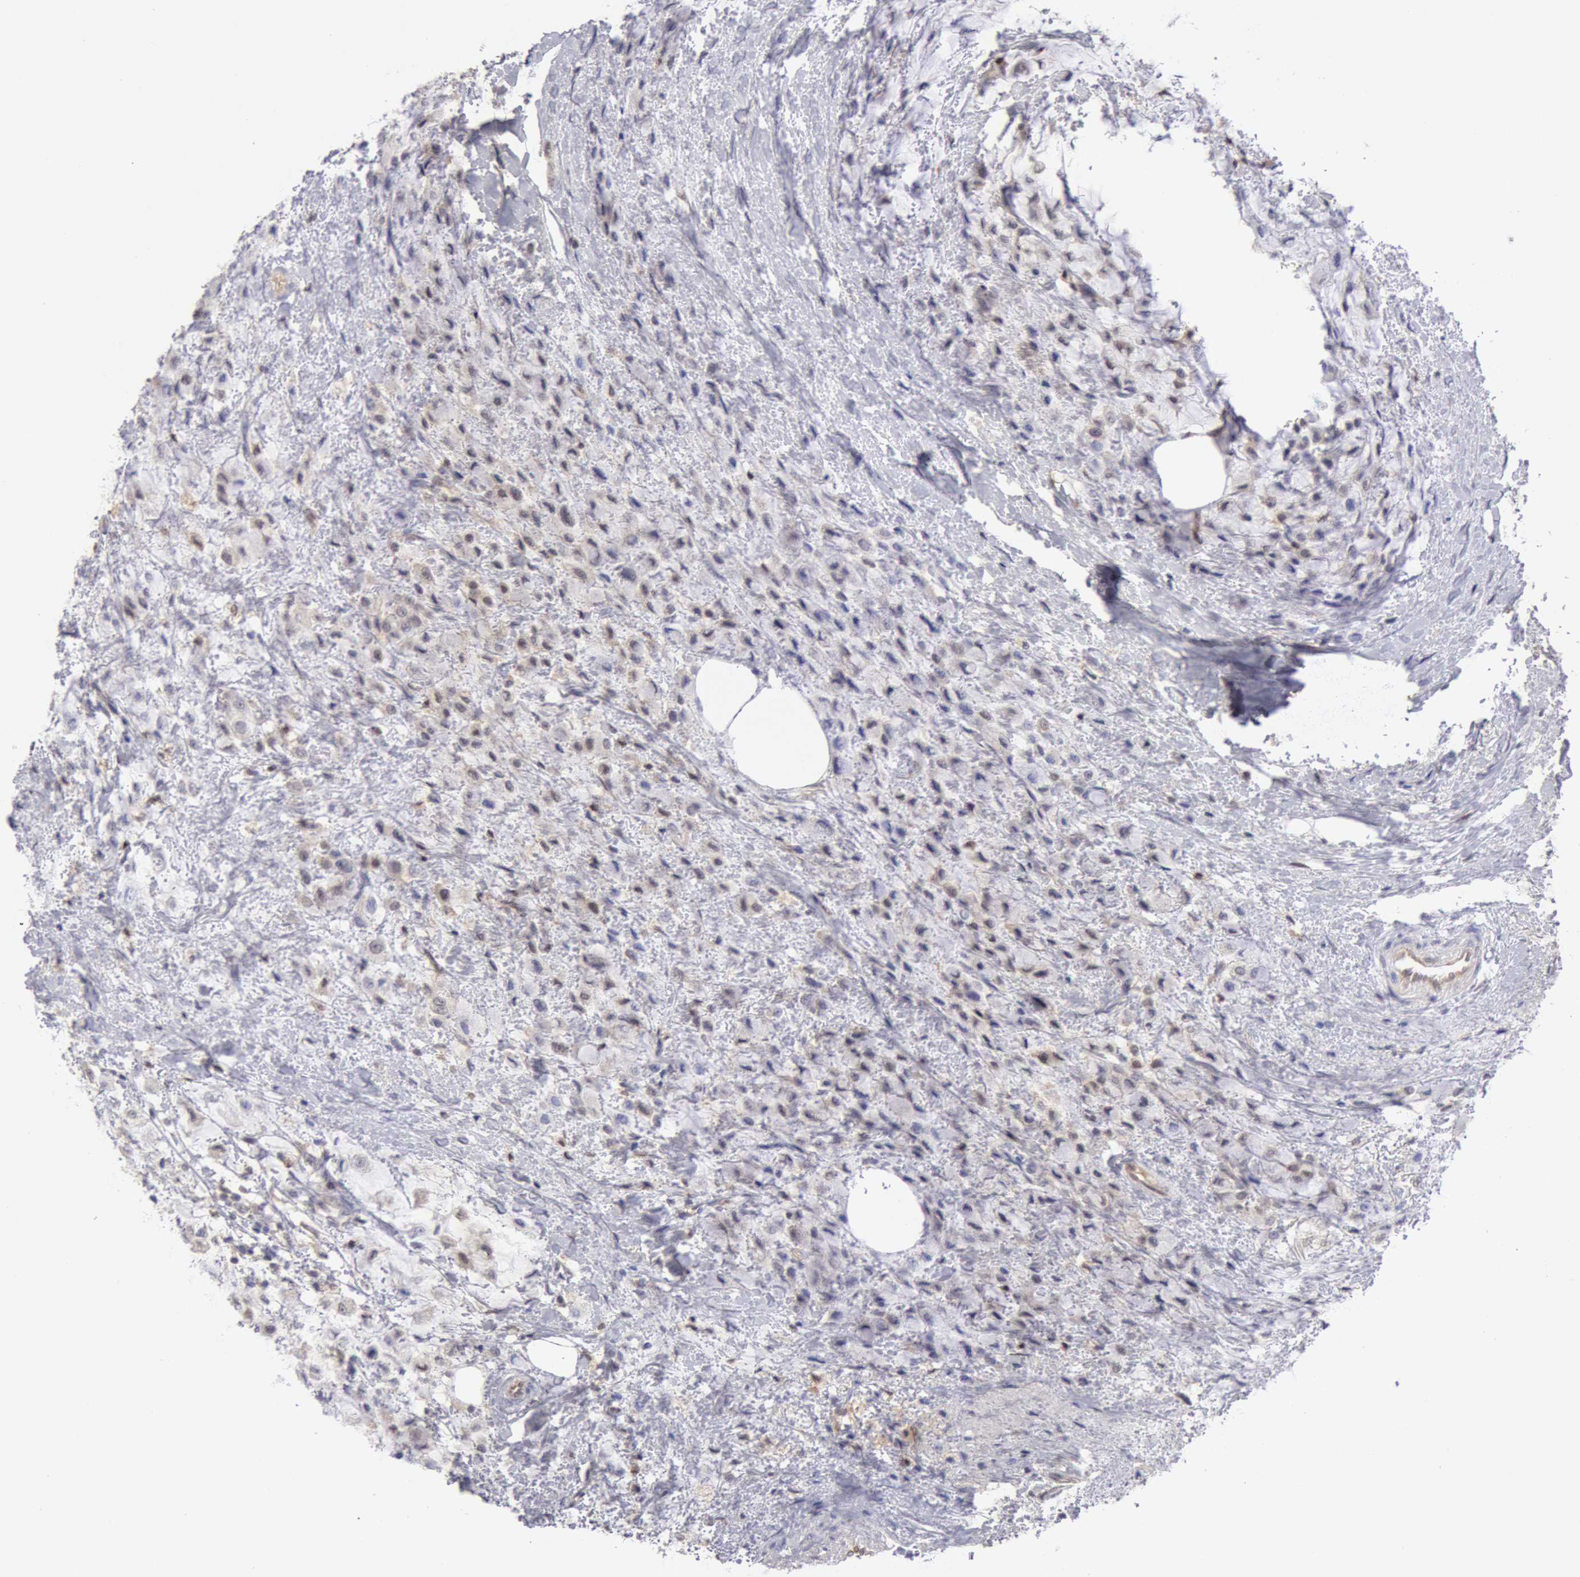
{"staining": {"intensity": "negative", "quantity": "none", "location": "none"}, "tissue": "breast cancer", "cell_type": "Tumor cells", "image_type": "cancer", "snomed": [{"axis": "morphology", "description": "Lobular carcinoma"}, {"axis": "topography", "description": "Breast"}], "caption": "Micrograph shows no protein positivity in tumor cells of breast cancer tissue.", "gene": "TXNRD1", "patient": {"sex": "female", "age": 85}}